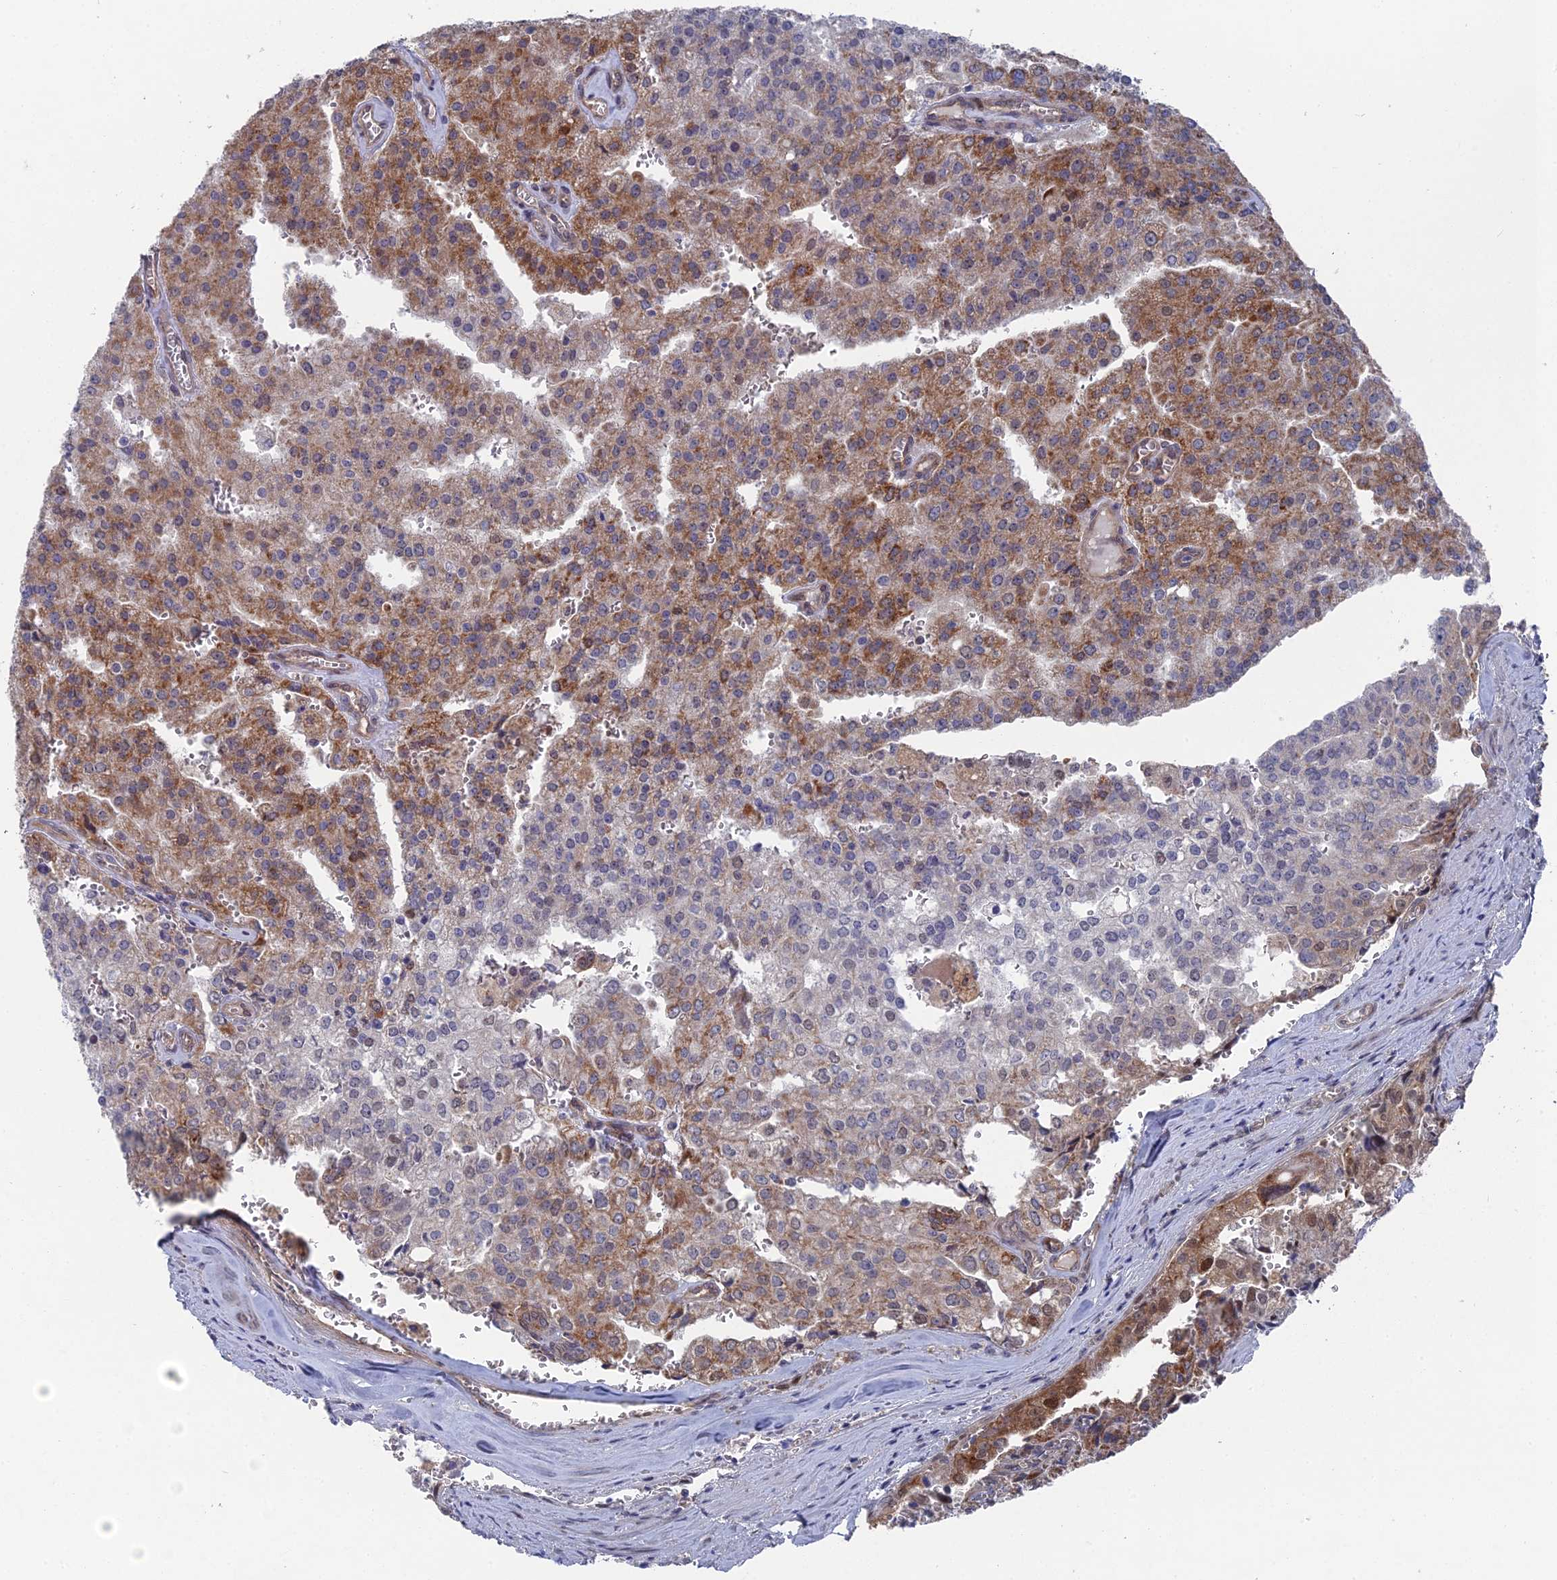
{"staining": {"intensity": "moderate", "quantity": "25%-75%", "location": "cytoplasmic/membranous,nuclear"}, "tissue": "prostate cancer", "cell_type": "Tumor cells", "image_type": "cancer", "snomed": [{"axis": "morphology", "description": "Adenocarcinoma, High grade"}, {"axis": "topography", "description": "Prostate"}], "caption": "Immunohistochemistry (DAB (3,3'-diaminobenzidine)) staining of prostate cancer (adenocarcinoma (high-grade)) reveals moderate cytoplasmic/membranous and nuclear protein staining in approximately 25%-75% of tumor cells.", "gene": "UNC5D", "patient": {"sex": "male", "age": 68}}